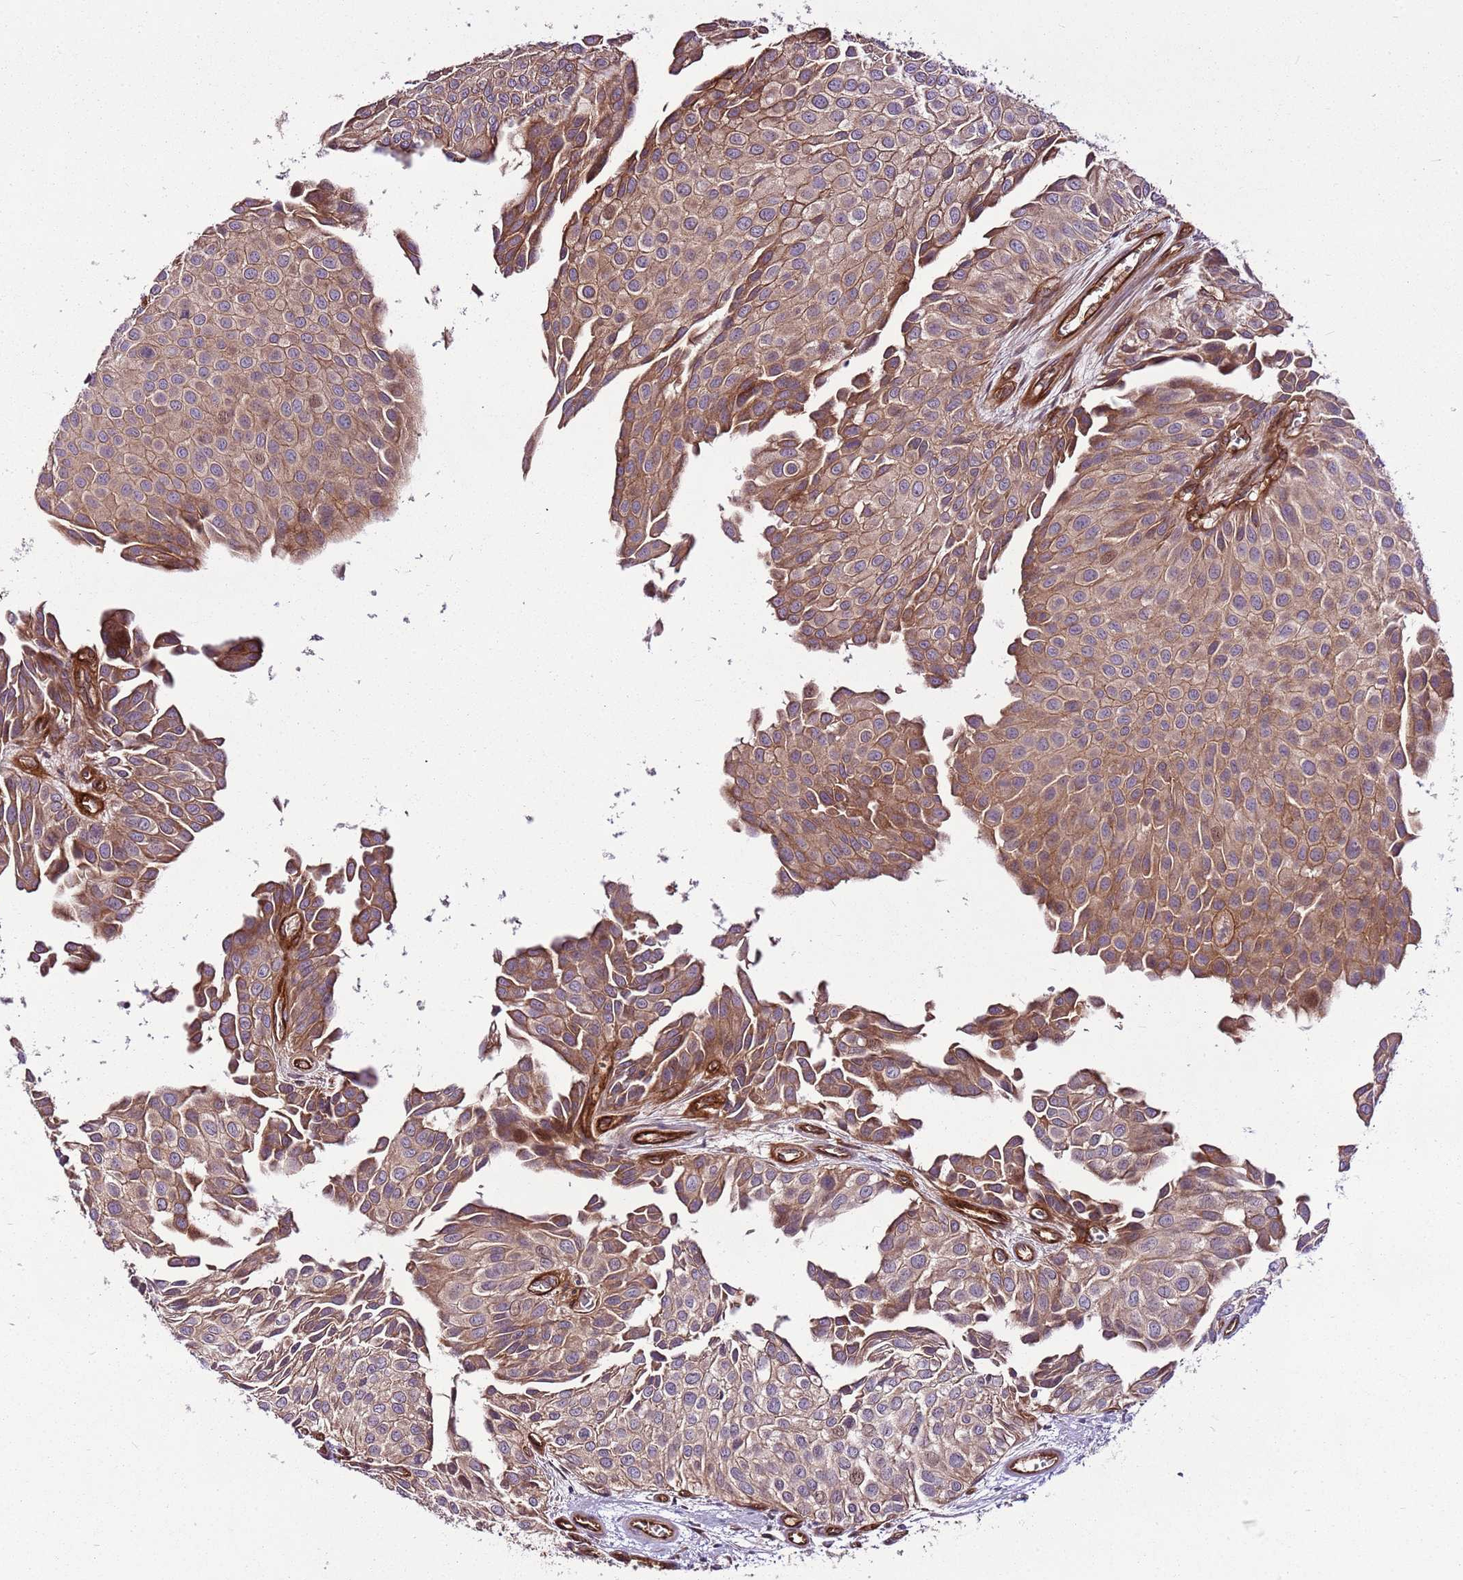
{"staining": {"intensity": "moderate", "quantity": ">75%", "location": "cytoplasmic/membranous"}, "tissue": "urothelial cancer", "cell_type": "Tumor cells", "image_type": "cancer", "snomed": [{"axis": "morphology", "description": "Urothelial carcinoma, Low grade"}, {"axis": "topography", "description": "Urinary bladder"}], "caption": "High-magnification brightfield microscopy of urothelial carcinoma (low-grade) stained with DAB (3,3'-diaminobenzidine) (brown) and counterstained with hematoxylin (blue). tumor cells exhibit moderate cytoplasmic/membranous positivity is identified in about>75% of cells.", "gene": "ZNF827", "patient": {"sex": "male", "age": 88}}